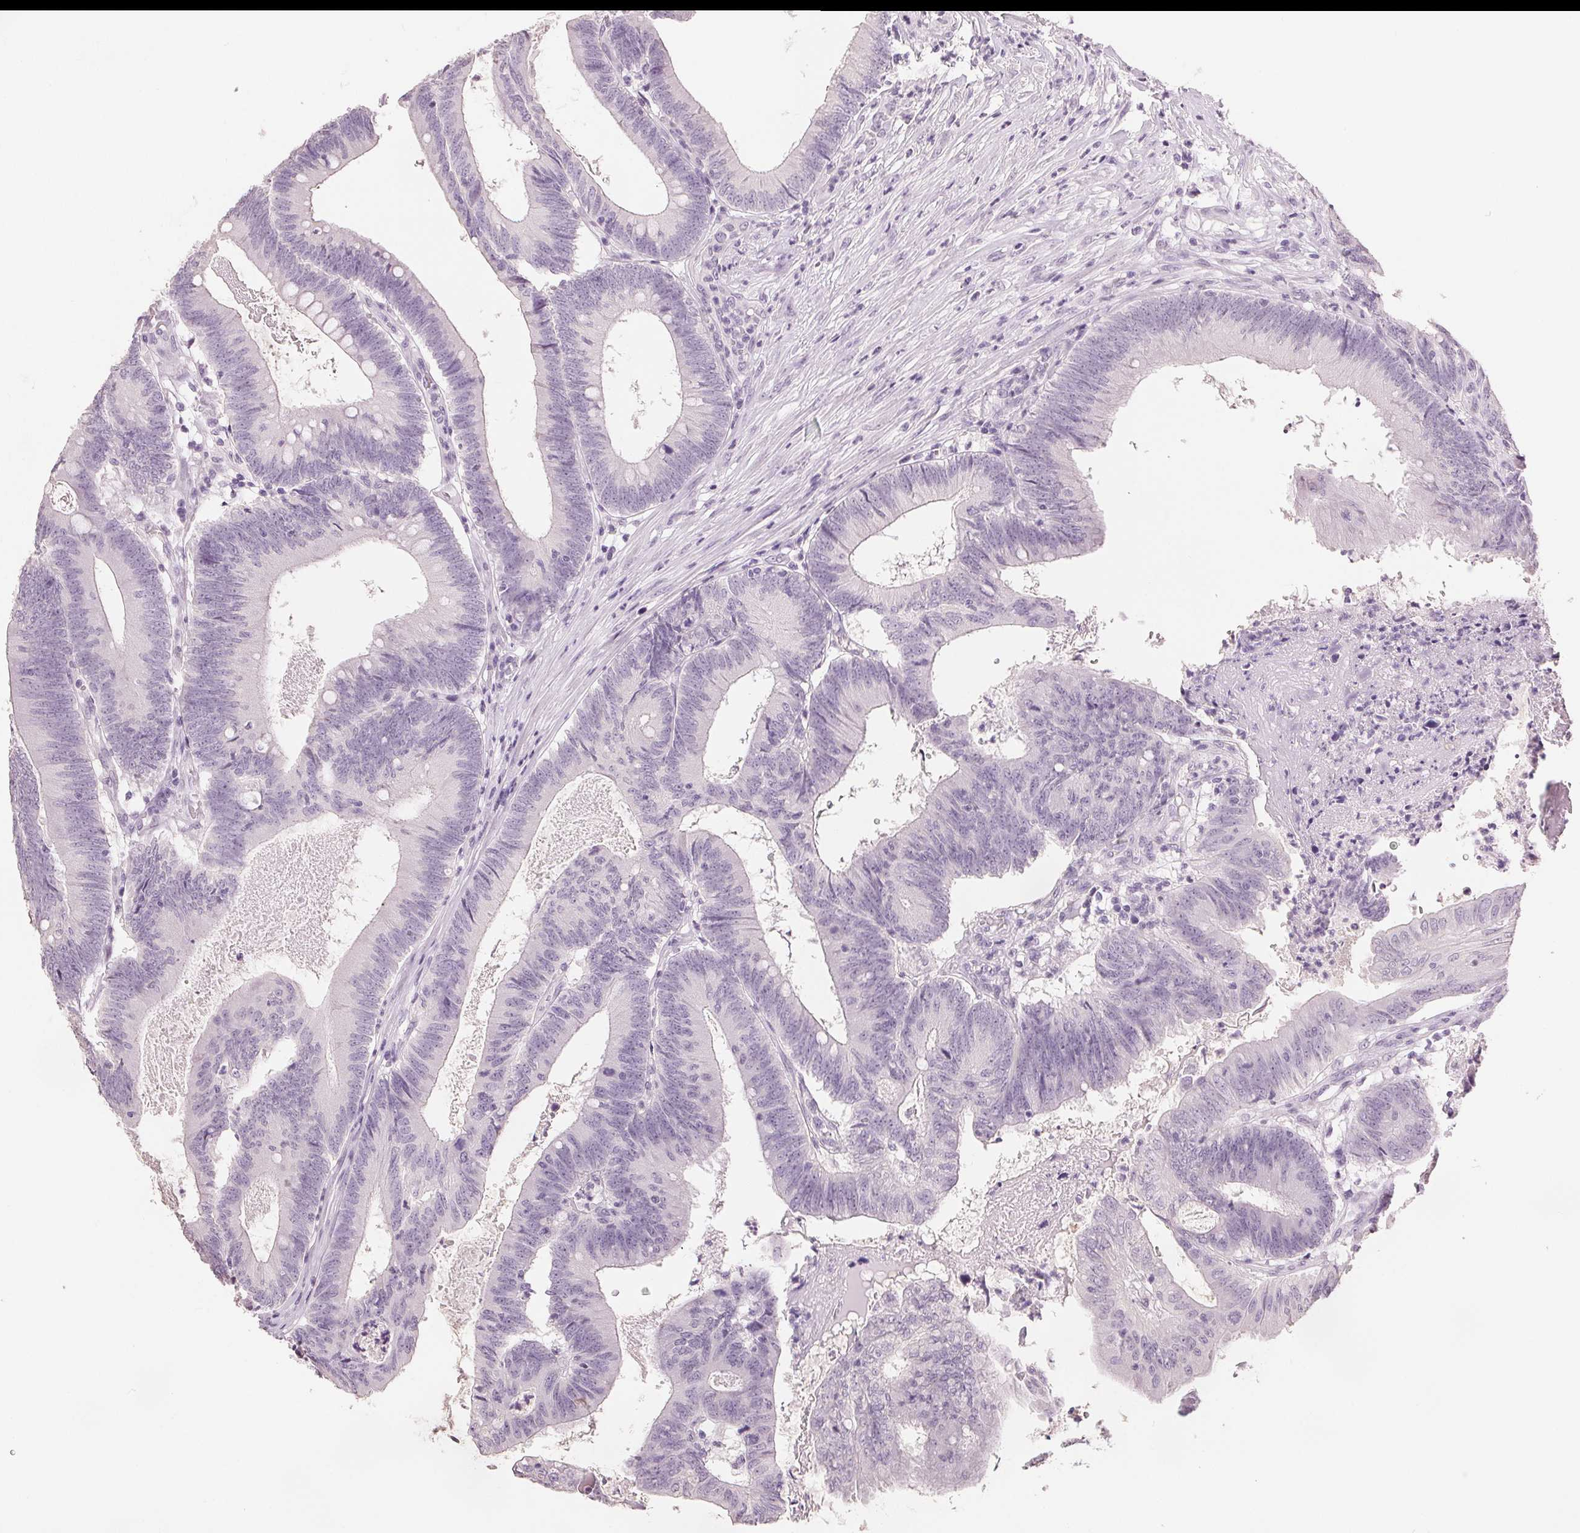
{"staining": {"intensity": "negative", "quantity": "none", "location": "none"}, "tissue": "colorectal cancer", "cell_type": "Tumor cells", "image_type": "cancer", "snomed": [{"axis": "morphology", "description": "Adenocarcinoma, NOS"}, {"axis": "topography", "description": "Colon"}], "caption": "A high-resolution photomicrograph shows IHC staining of colorectal cancer, which displays no significant positivity in tumor cells.", "gene": "SLC27A5", "patient": {"sex": "female", "age": 70}}